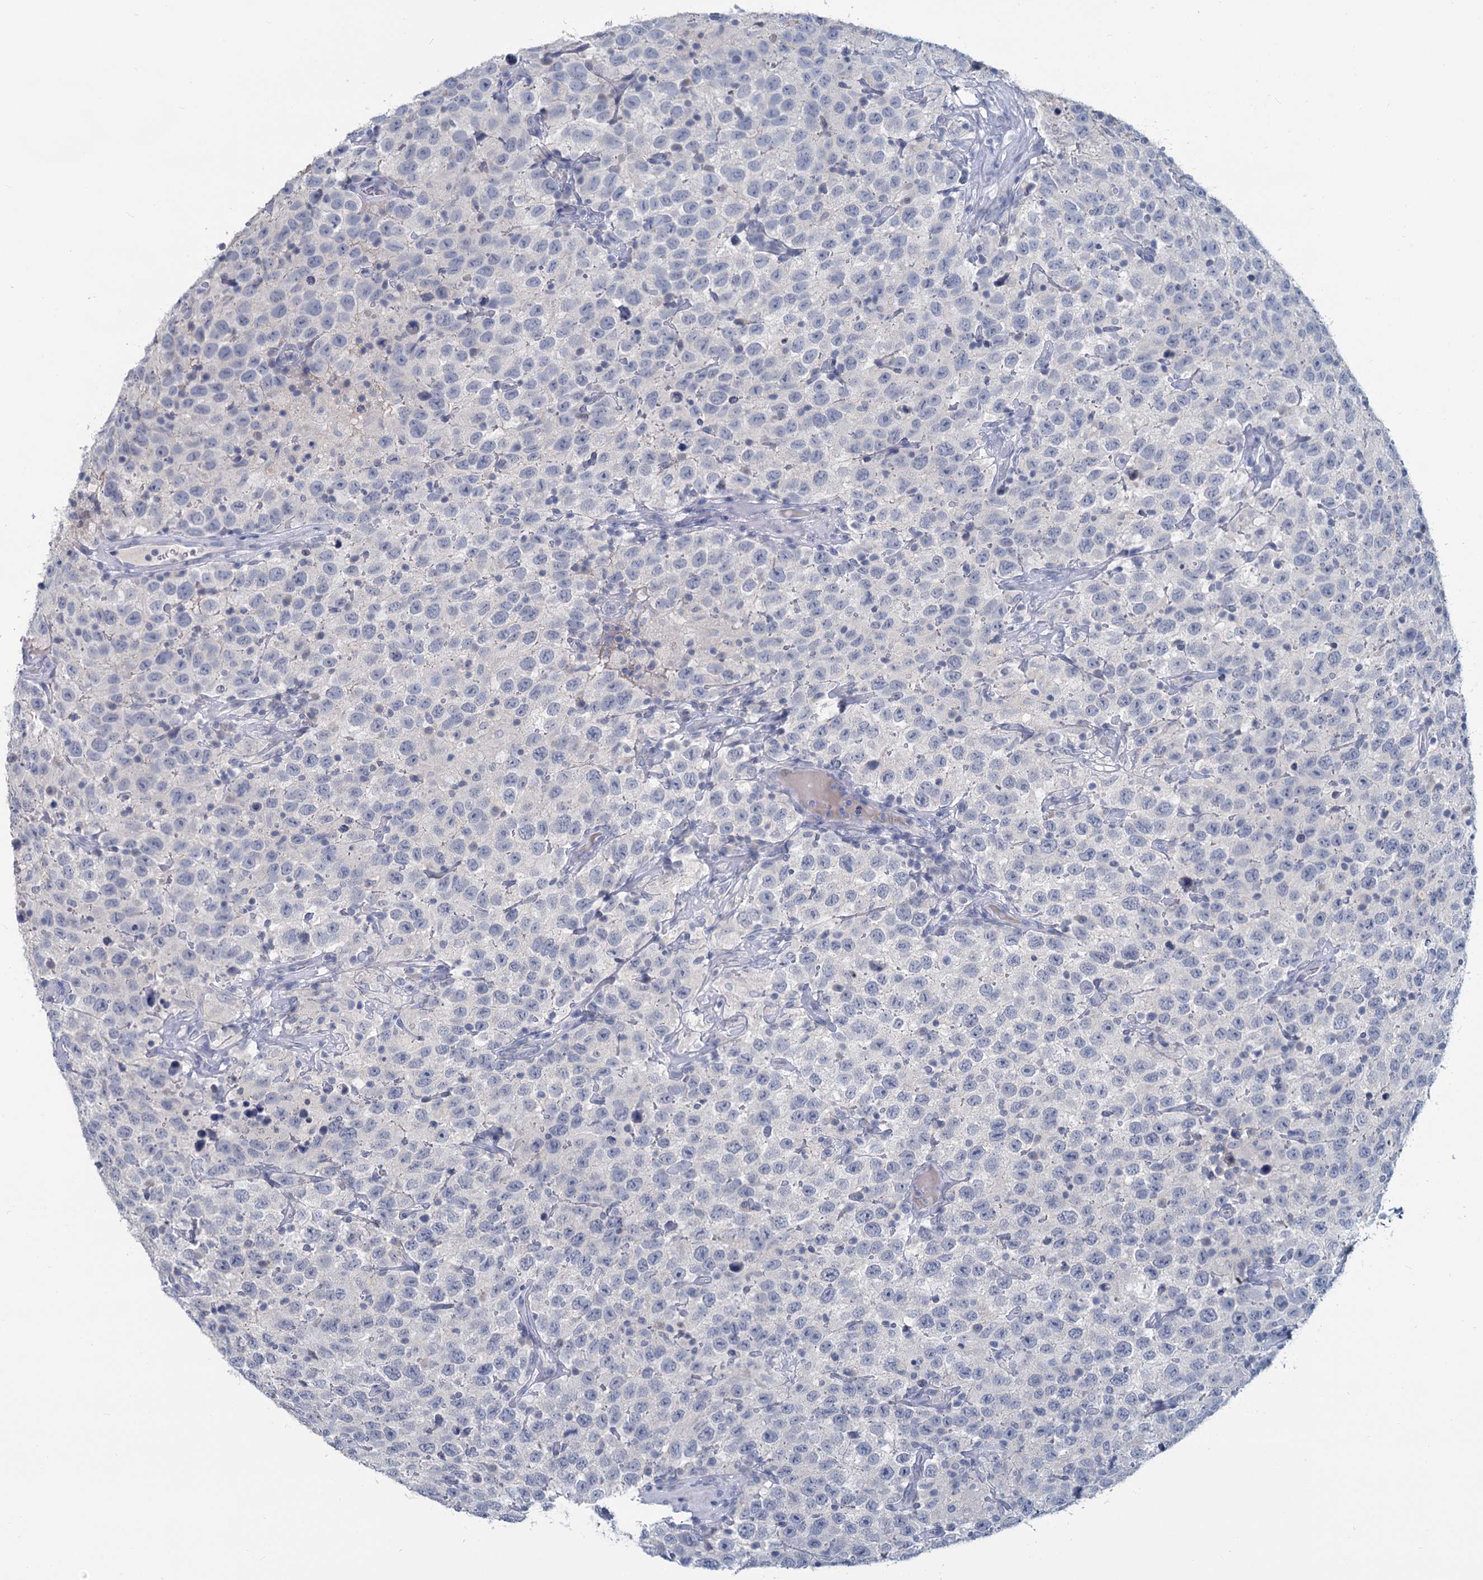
{"staining": {"intensity": "negative", "quantity": "none", "location": "none"}, "tissue": "testis cancer", "cell_type": "Tumor cells", "image_type": "cancer", "snomed": [{"axis": "morphology", "description": "Seminoma, NOS"}, {"axis": "topography", "description": "Testis"}], "caption": "Testis seminoma stained for a protein using immunohistochemistry demonstrates no positivity tumor cells.", "gene": "CHGA", "patient": {"sex": "male", "age": 41}}